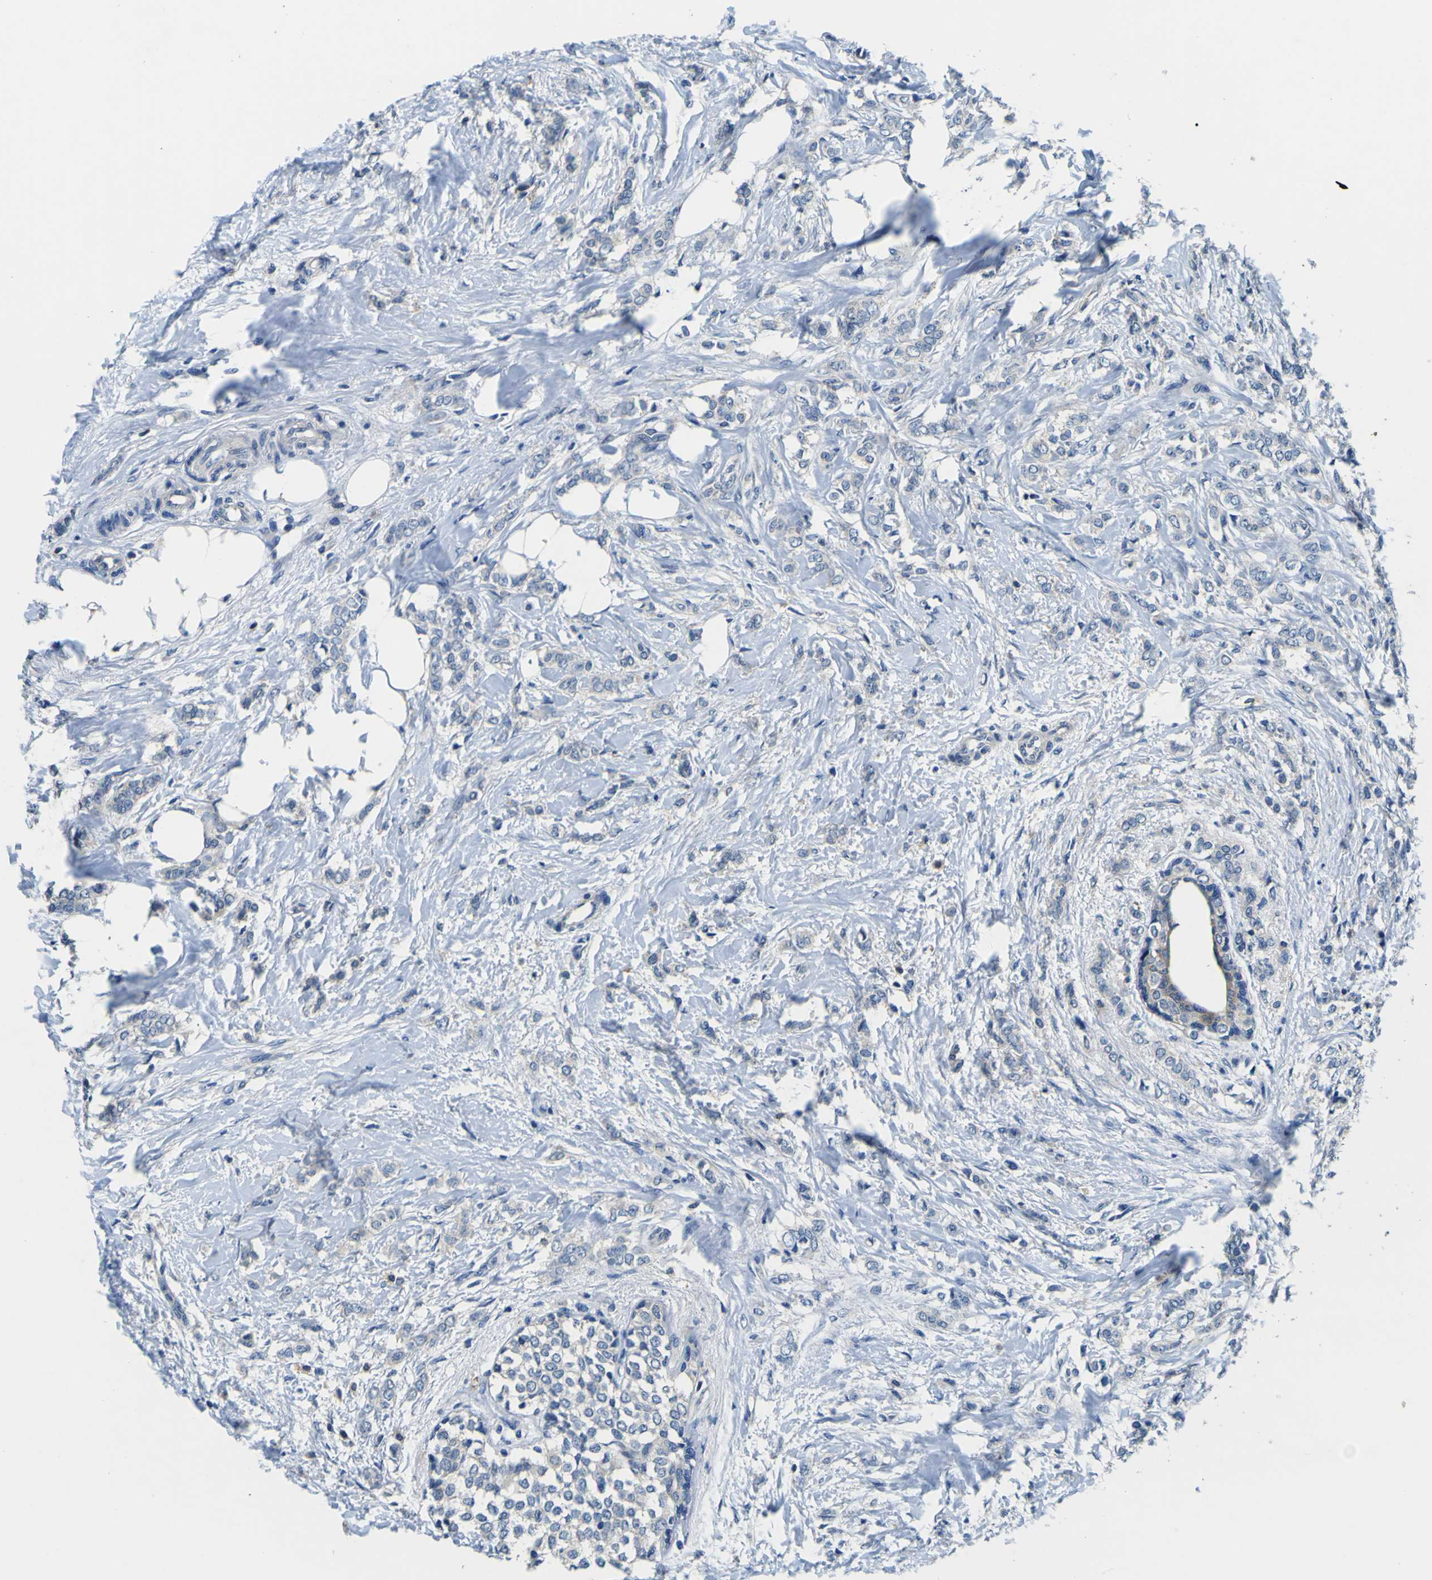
{"staining": {"intensity": "weak", "quantity": "<25%", "location": "cytoplasmic/membranous"}, "tissue": "breast cancer", "cell_type": "Tumor cells", "image_type": "cancer", "snomed": [{"axis": "morphology", "description": "Lobular carcinoma, in situ"}, {"axis": "morphology", "description": "Lobular carcinoma"}, {"axis": "topography", "description": "Breast"}], "caption": "IHC of breast cancer (lobular carcinoma in situ) shows no positivity in tumor cells. (Stains: DAB (3,3'-diaminobenzidine) immunohistochemistry (IHC) with hematoxylin counter stain, Microscopy: brightfield microscopy at high magnification).", "gene": "TNIK", "patient": {"sex": "female", "age": 41}}